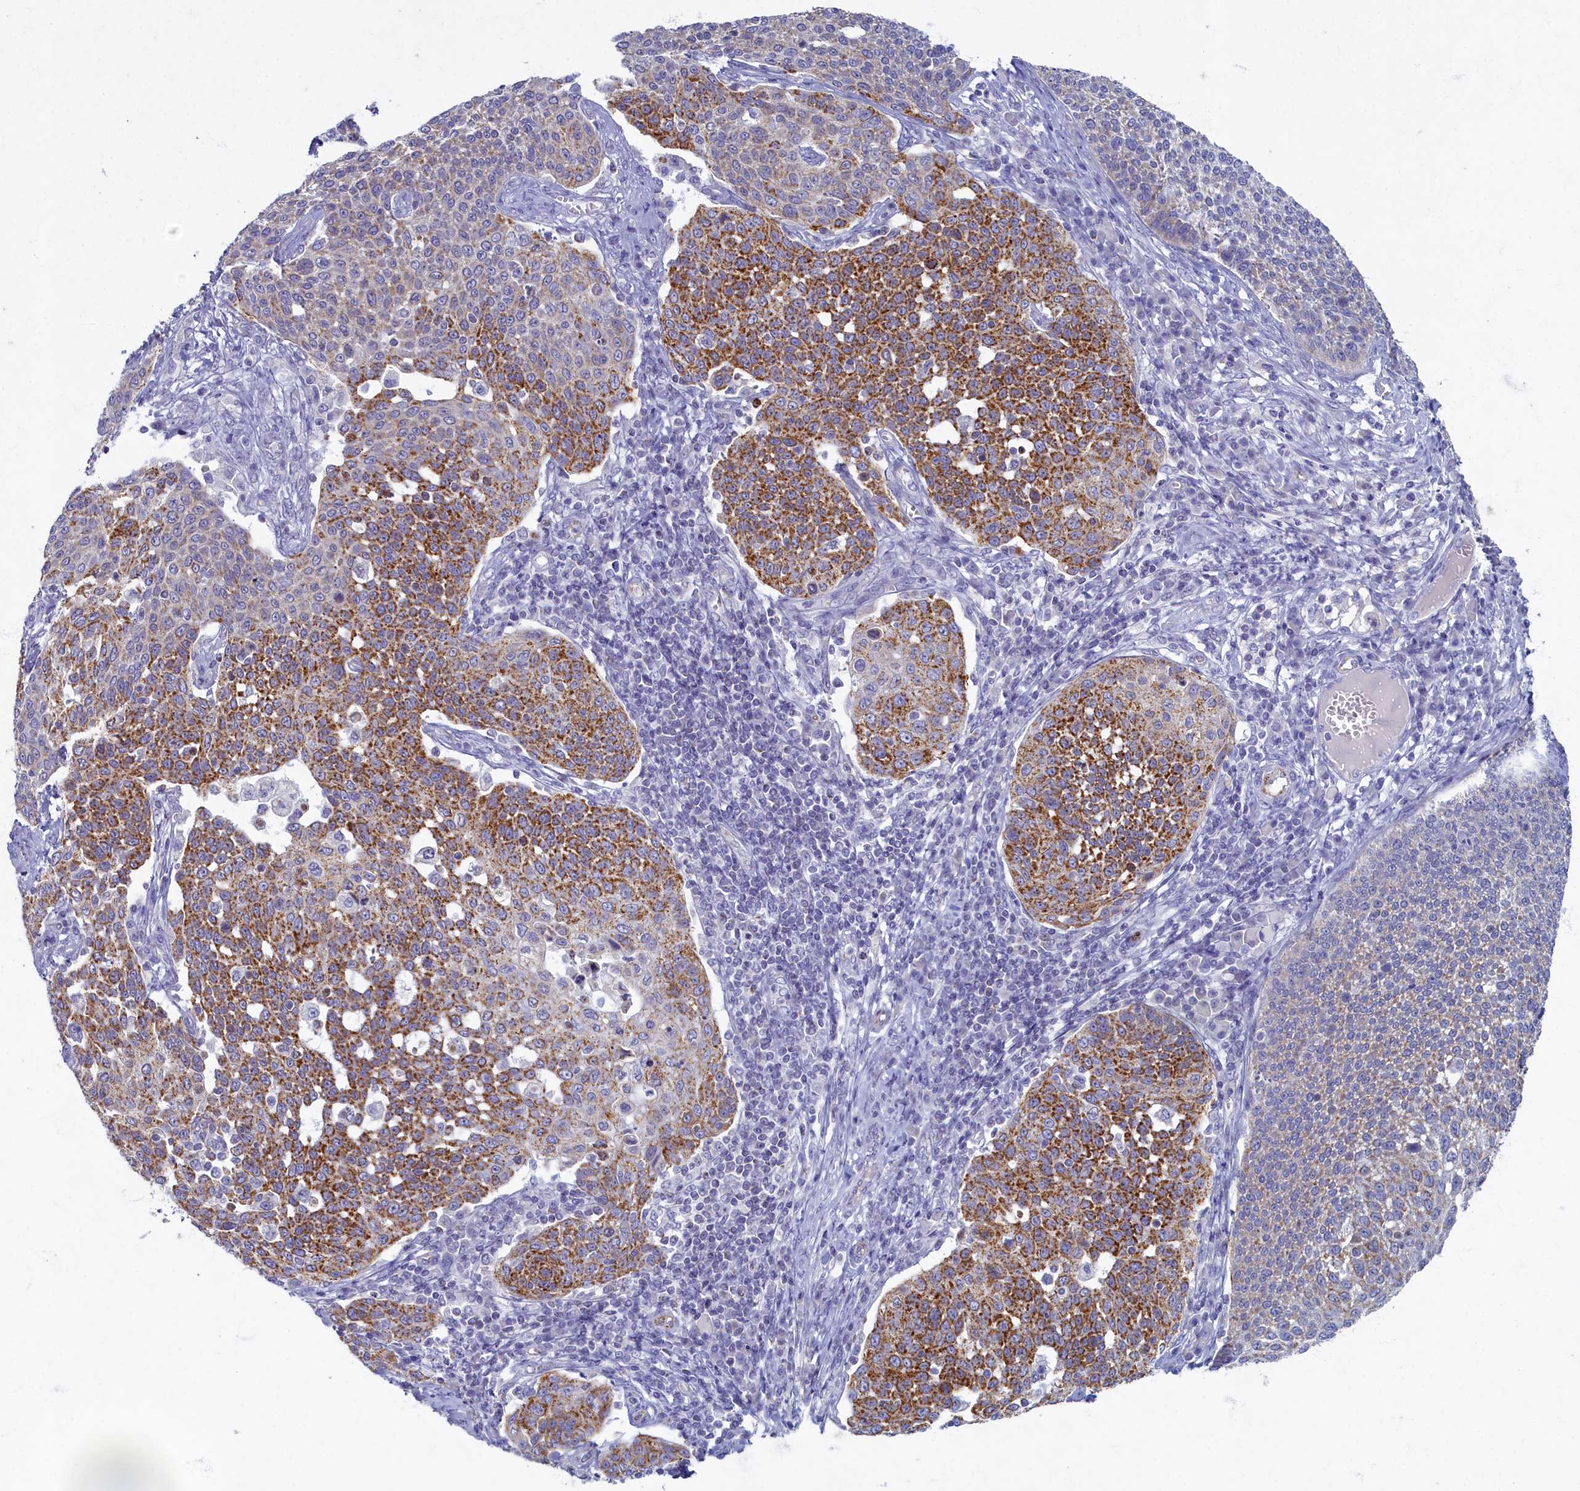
{"staining": {"intensity": "strong", "quantity": "25%-75%", "location": "cytoplasmic/membranous"}, "tissue": "cervical cancer", "cell_type": "Tumor cells", "image_type": "cancer", "snomed": [{"axis": "morphology", "description": "Squamous cell carcinoma, NOS"}, {"axis": "topography", "description": "Cervix"}], "caption": "Immunohistochemical staining of human cervical cancer displays high levels of strong cytoplasmic/membranous protein expression in approximately 25%-75% of tumor cells. (brown staining indicates protein expression, while blue staining denotes nuclei).", "gene": "OCIAD2", "patient": {"sex": "female", "age": 34}}